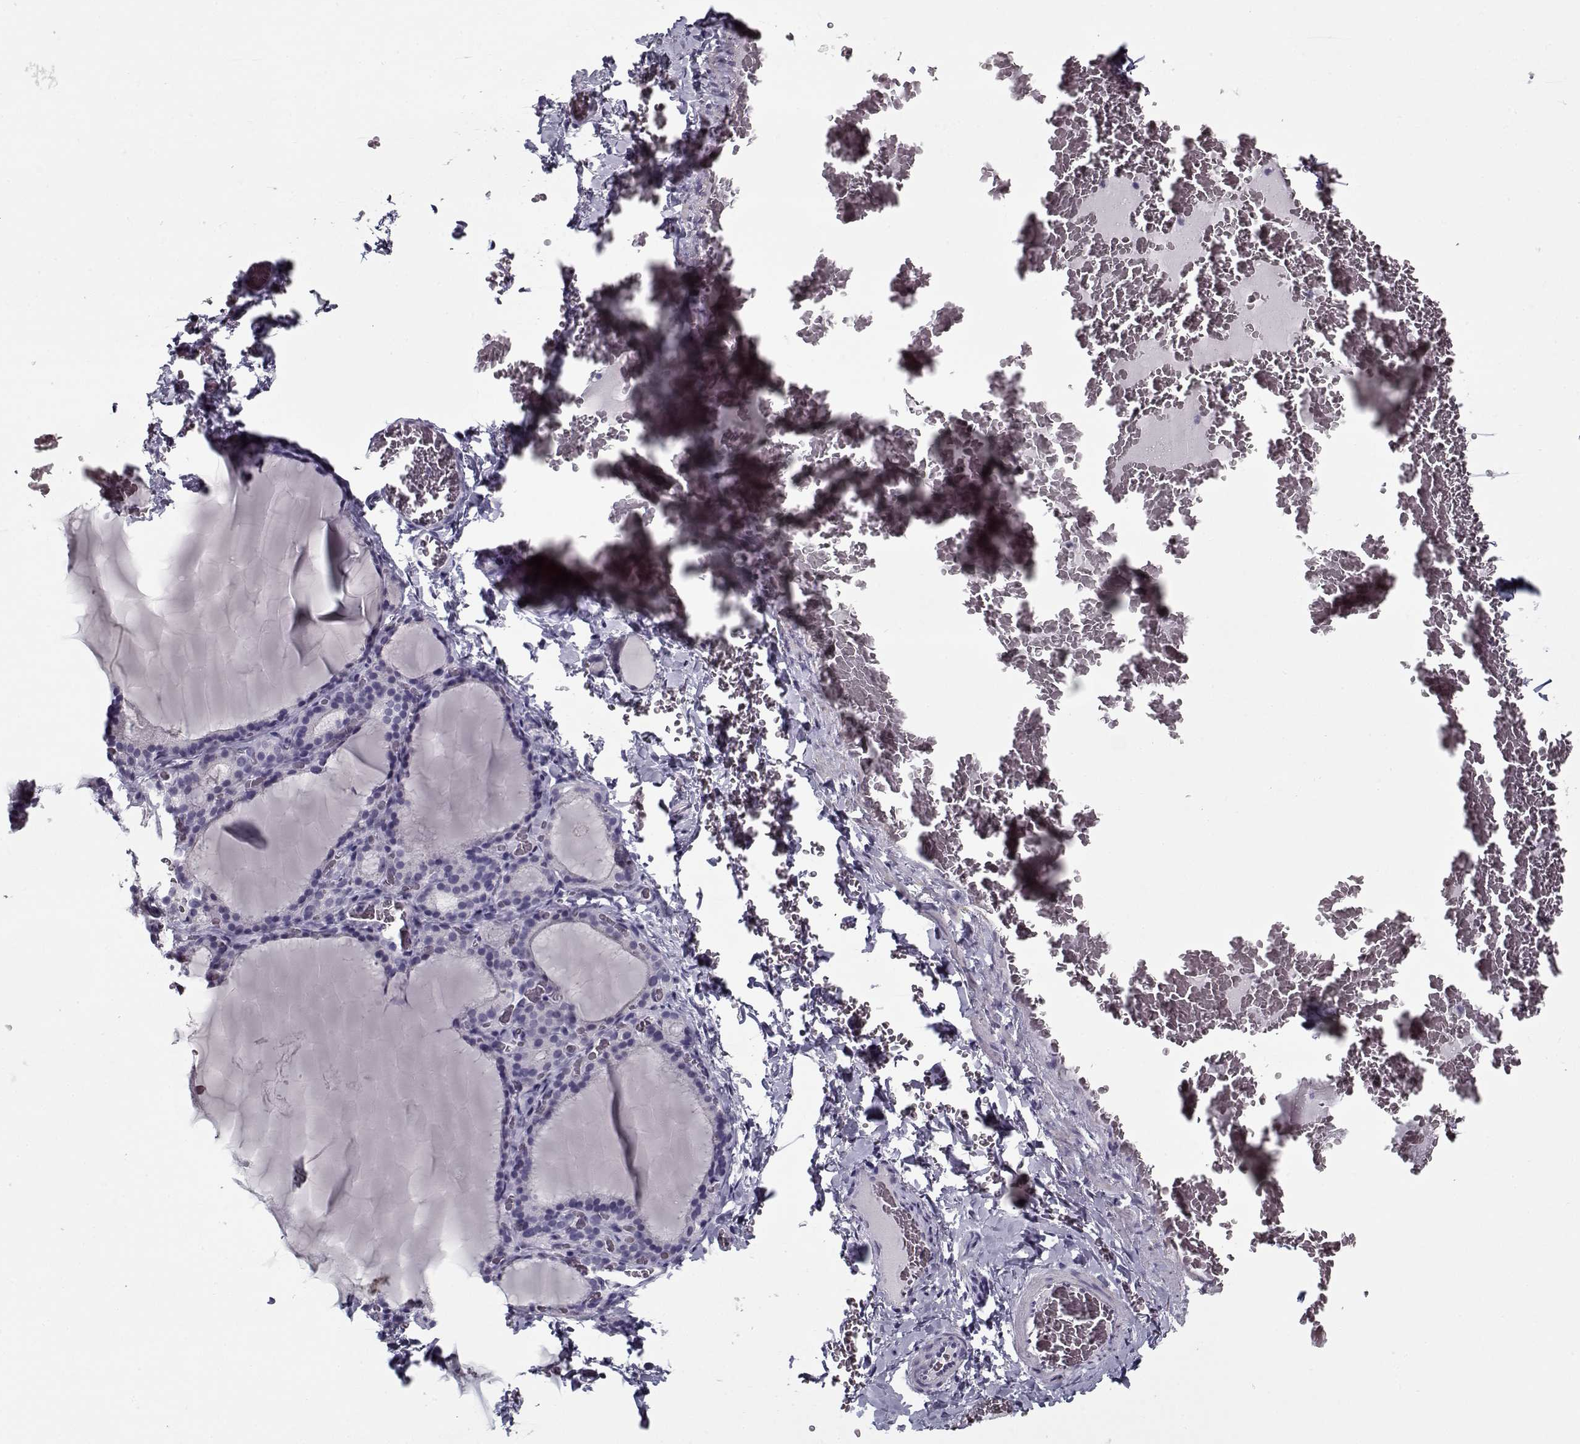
{"staining": {"intensity": "negative", "quantity": "none", "location": "none"}, "tissue": "thyroid gland", "cell_type": "Glandular cells", "image_type": "normal", "snomed": [{"axis": "morphology", "description": "Normal tissue, NOS"}, {"axis": "morphology", "description": "Hyperplasia, NOS"}, {"axis": "topography", "description": "Thyroid gland"}], "caption": "Glandular cells are negative for brown protein staining in unremarkable thyroid gland. (DAB immunohistochemistry (IHC), high magnification).", "gene": "RNF32", "patient": {"sex": "female", "age": 27}}